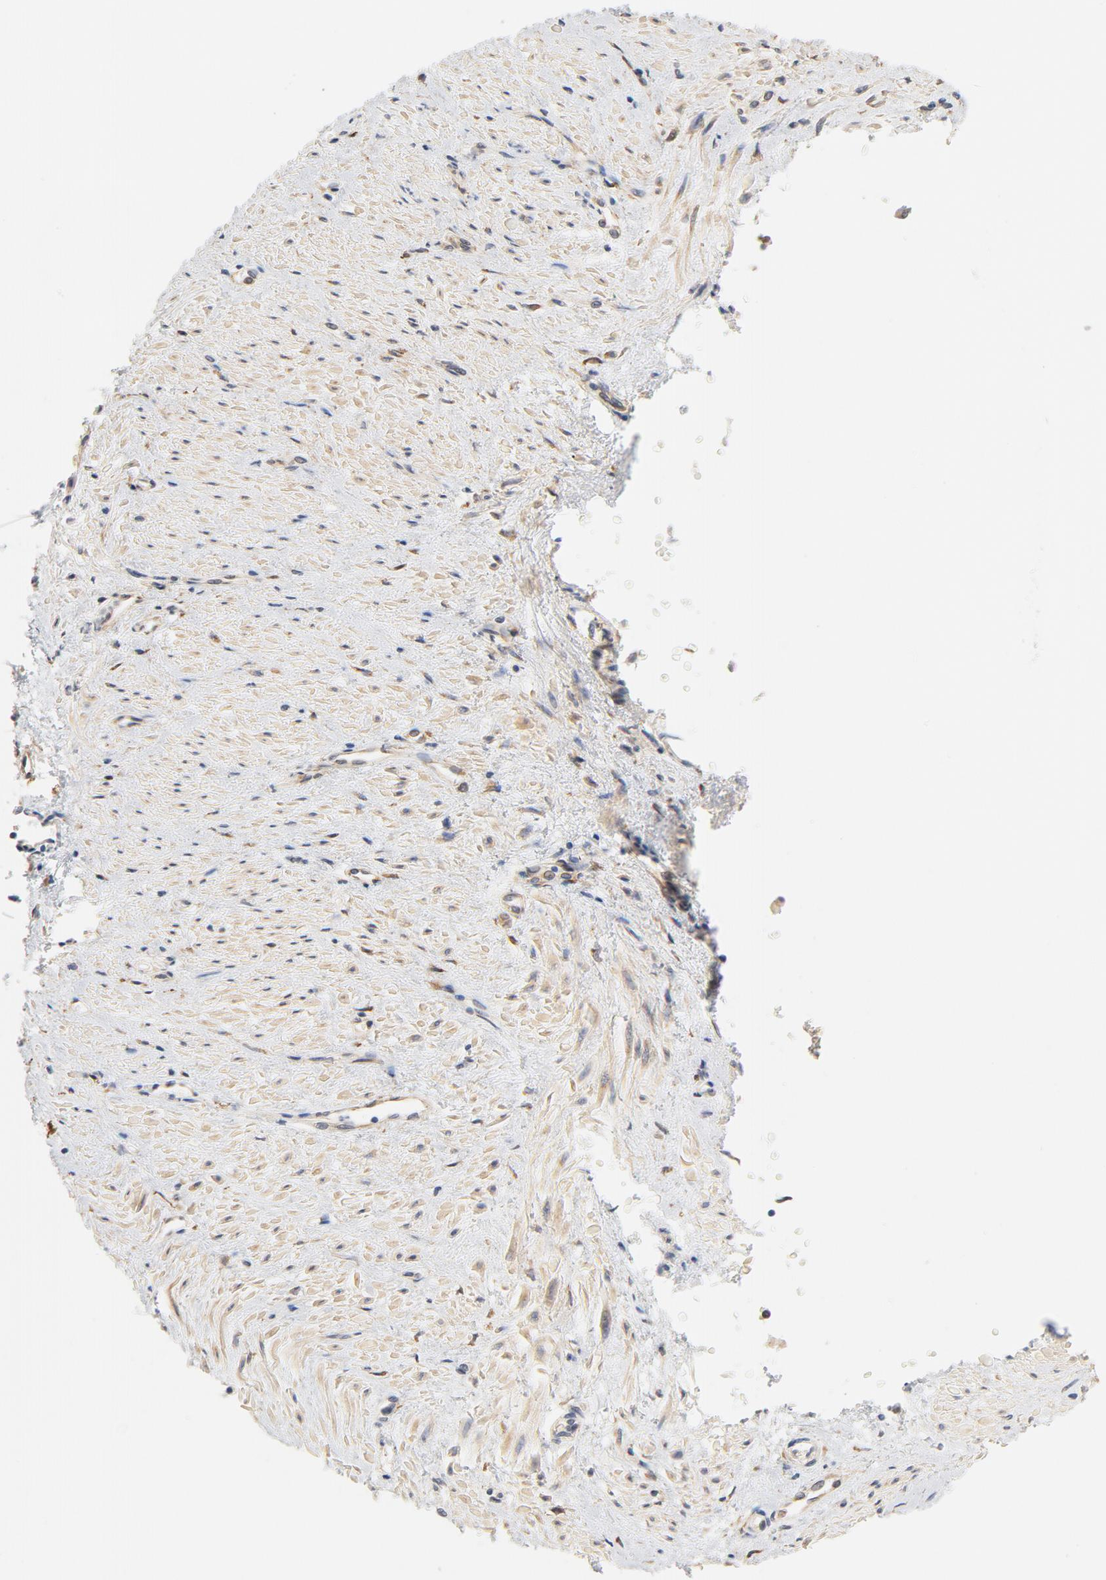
{"staining": {"intensity": "weak", "quantity": ">75%", "location": "cytoplasmic/membranous"}, "tissue": "smooth muscle", "cell_type": "Smooth muscle cells", "image_type": "normal", "snomed": [{"axis": "morphology", "description": "Normal tissue, NOS"}, {"axis": "topography", "description": "Smooth muscle"}, {"axis": "topography", "description": "Uterus"}], "caption": "Smooth muscle cells show low levels of weak cytoplasmic/membranous staining in approximately >75% of cells in unremarkable human smooth muscle. The staining is performed using DAB brown chromogen to label protein expression. The nuclei are counter-stained blue using hematoxylin.", "gene": "EIF4E", "patient": {"sex": "female", "age": 39}}